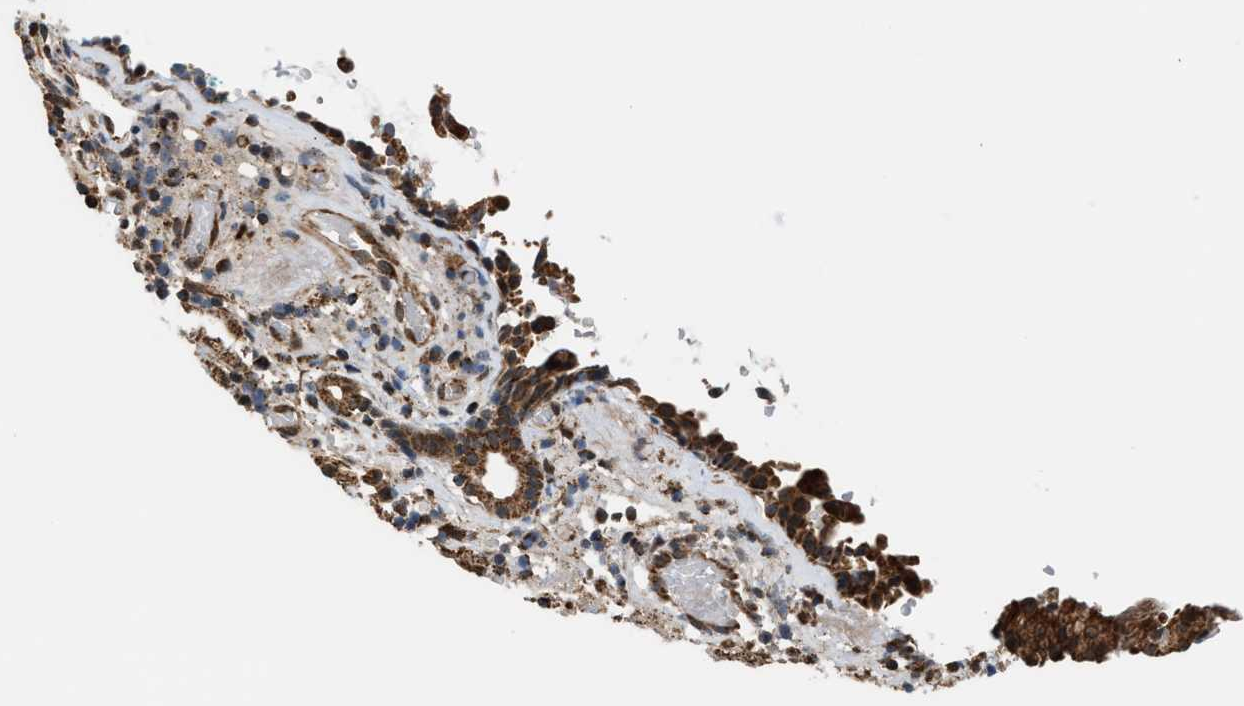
{"staining": {"intensity": "strong", "quantity": ">75%", "location": "cytoplasmic/membranous"}, "tissue": "nasopharynx", "cell_type": "Respiratory epithelial cells", "image_type": "normal", "snomed": [{"axis": "morphology", "description": "Normal tissue, NOS"}, {"axis": "morphology", "description": "Basal cell carcinoma"}, {"axis": "topography", "description": "Cartilage tissue"}, {"axis": "topography", "description": "Nasopharynx"}, {"axis": "topography", "description": "Oral tissue"}], "caption": "Immunohistochemical staining of normal nasopharynx reveals >75% levels of strong cytoplasmic/membranous protein positivity in about >75% of respiratory epithelial cells.", "gene": "SGSM2", "patient": {"sex": "female", "age": 77}}